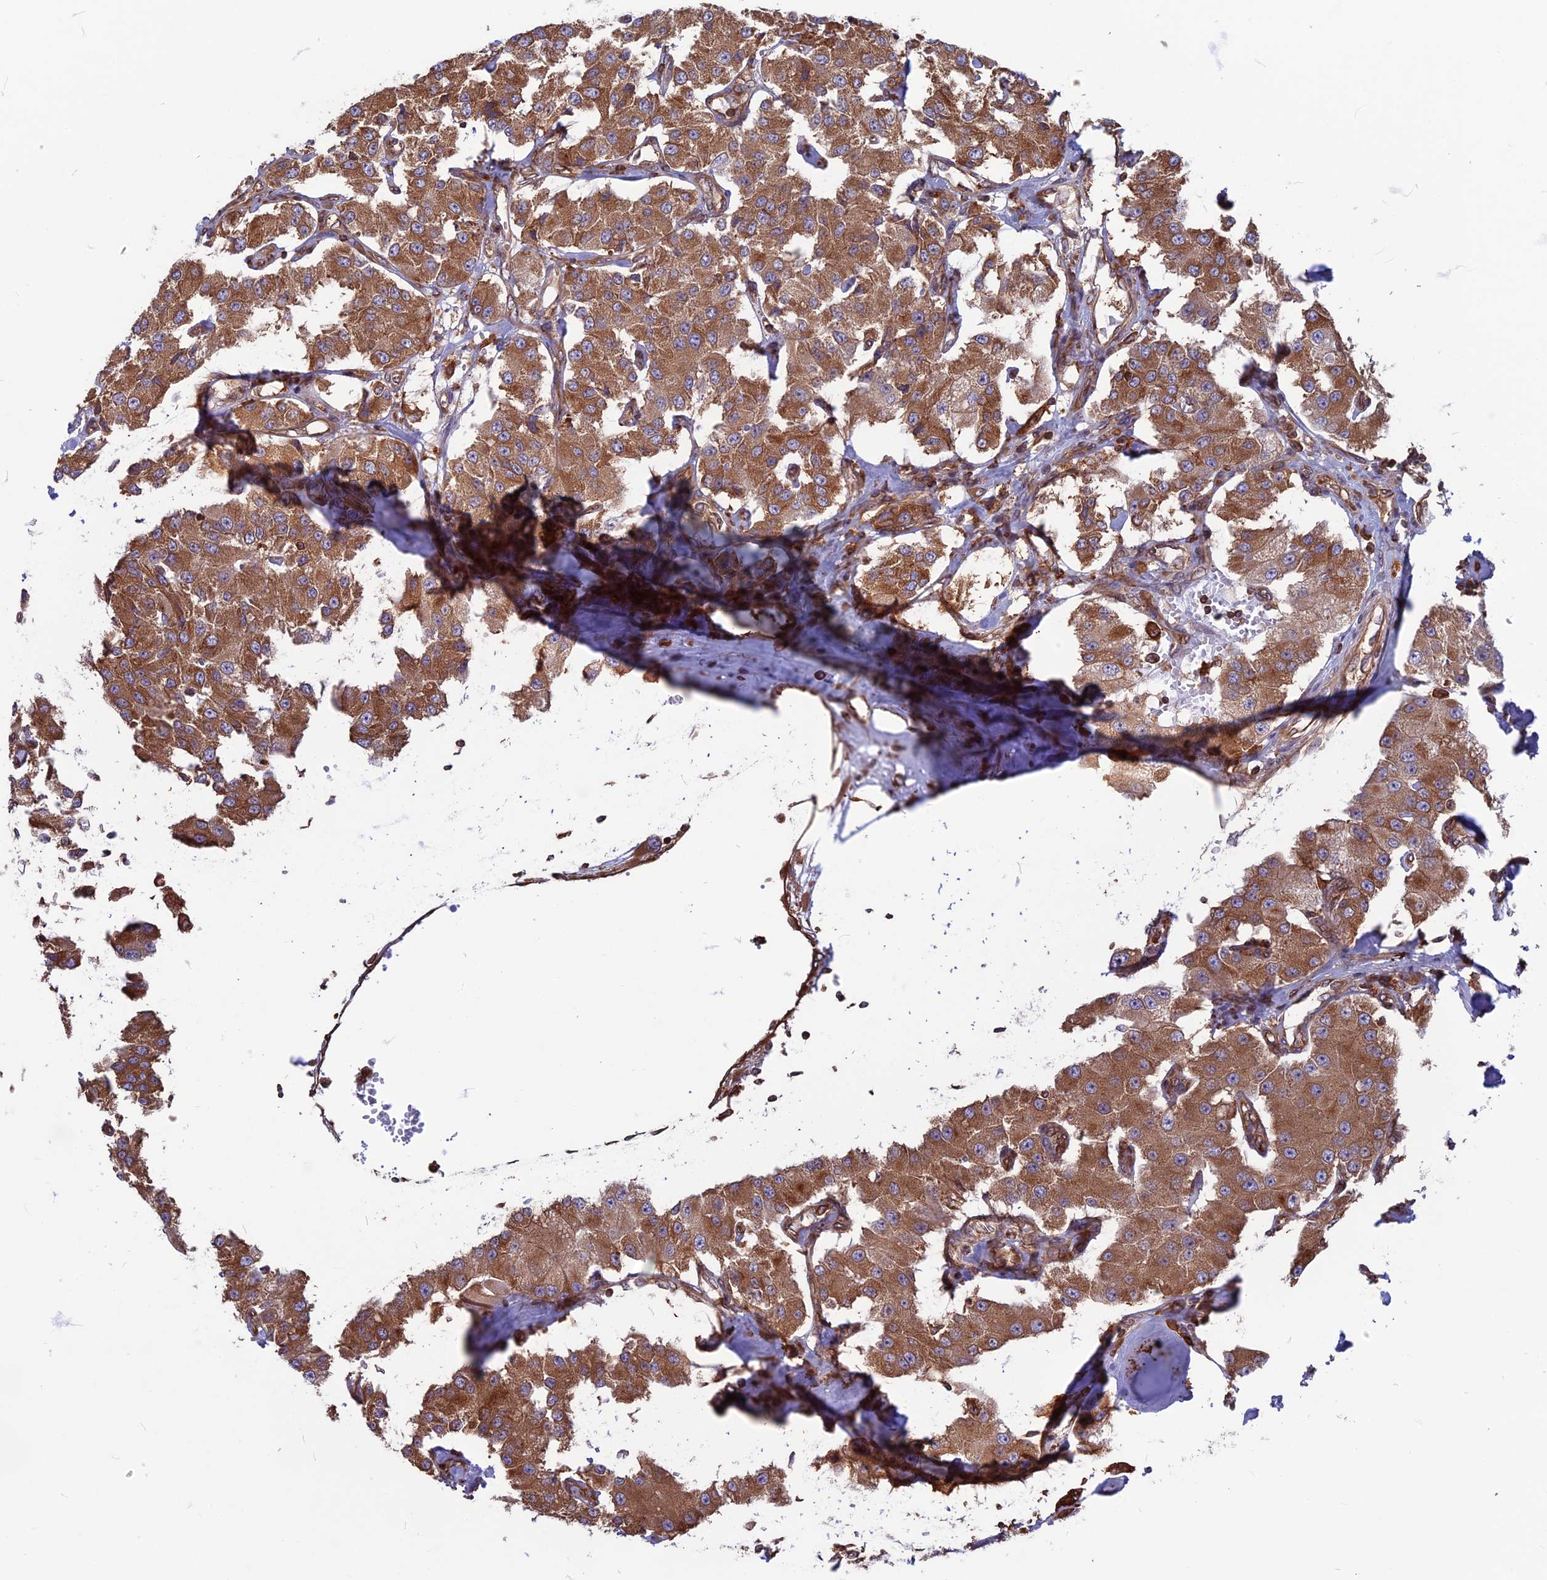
{"staining": {"intensity": "moderate", "quantity": ">75%", "location": "cytoplasmic/membranous"}, "tissue": "carcinoid", "cell_type": "Tumor cells", "image_type": "cancer", "snomed": [{"axis": "morphology", "description": "Carcinoid, malignant, NOS"}, {"axis": "topography", "description": "Pancreas"}], "caption": "The immunohistochemical stain highlights moderate cytoplasmic/membranous positivity in tumor cells of malignant carcinoid tissue. Nuclei are stained in blue.", "gene": "WDR1", "patient": {"sex": "male", "age": 41}}